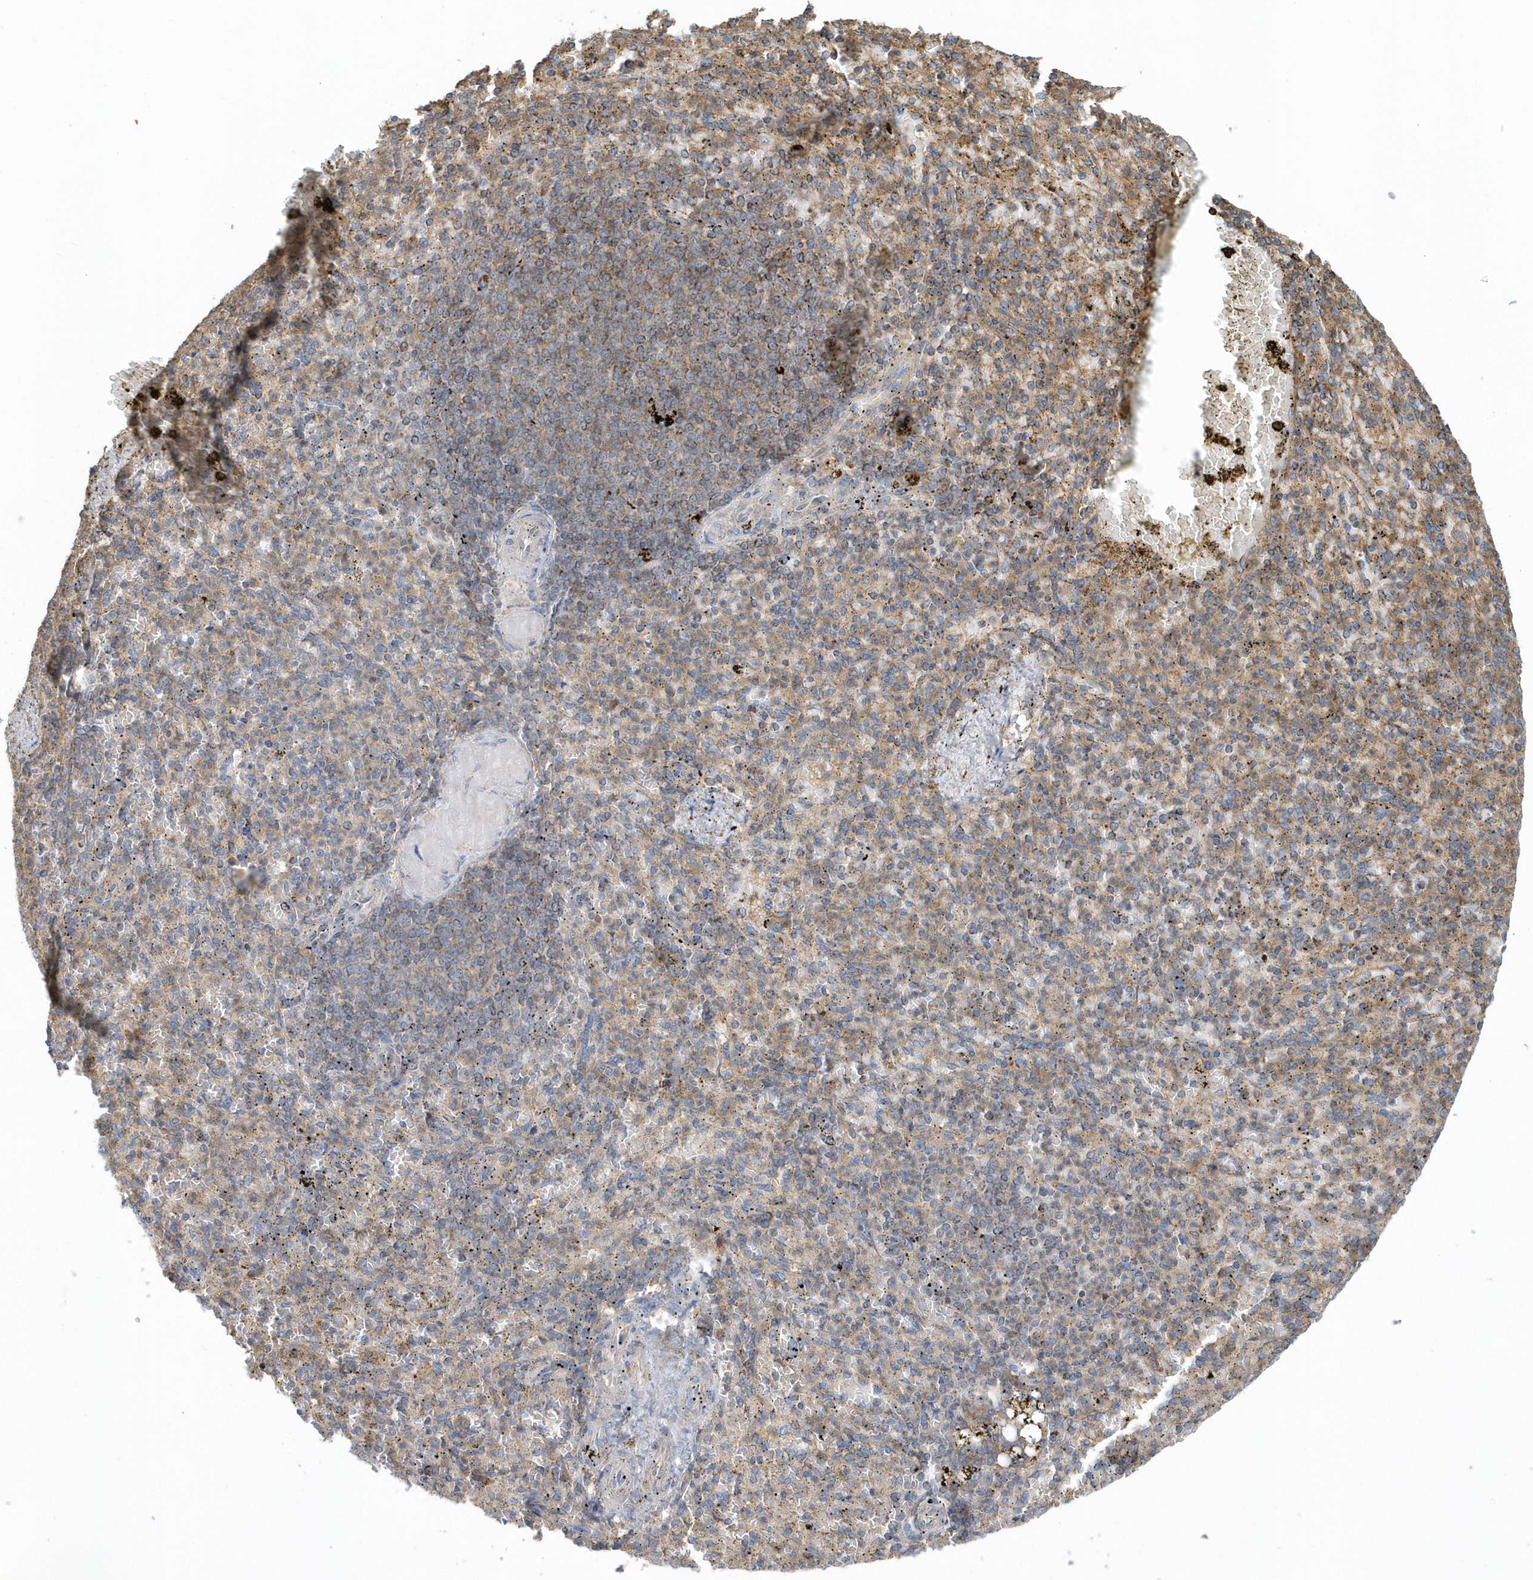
{"staining": {"intensity": "weak", "quantity": "25%-75%", "location": "cytoplasmic/membranous"}, "tissue": "spleen", "cell_type": "Cells in red pulp", "image_type": "normal", "snomed": [{"axis": "morphology", "description": "Normal tissue, NOS"}, {"axis": "topography", "description": "Spleen"}], "caption": "Spleen was stained to show a protein in brown. There is low levels of weak cytoplasmic/membranous staining in about 25%-75% of cells in red pulp. (DAB (3,3'-diaminobenzidine) IHC with brightfield microscopy, high magnification).", "gene": "TRAIP", "patient": {"sex": "female", "age": 74}}